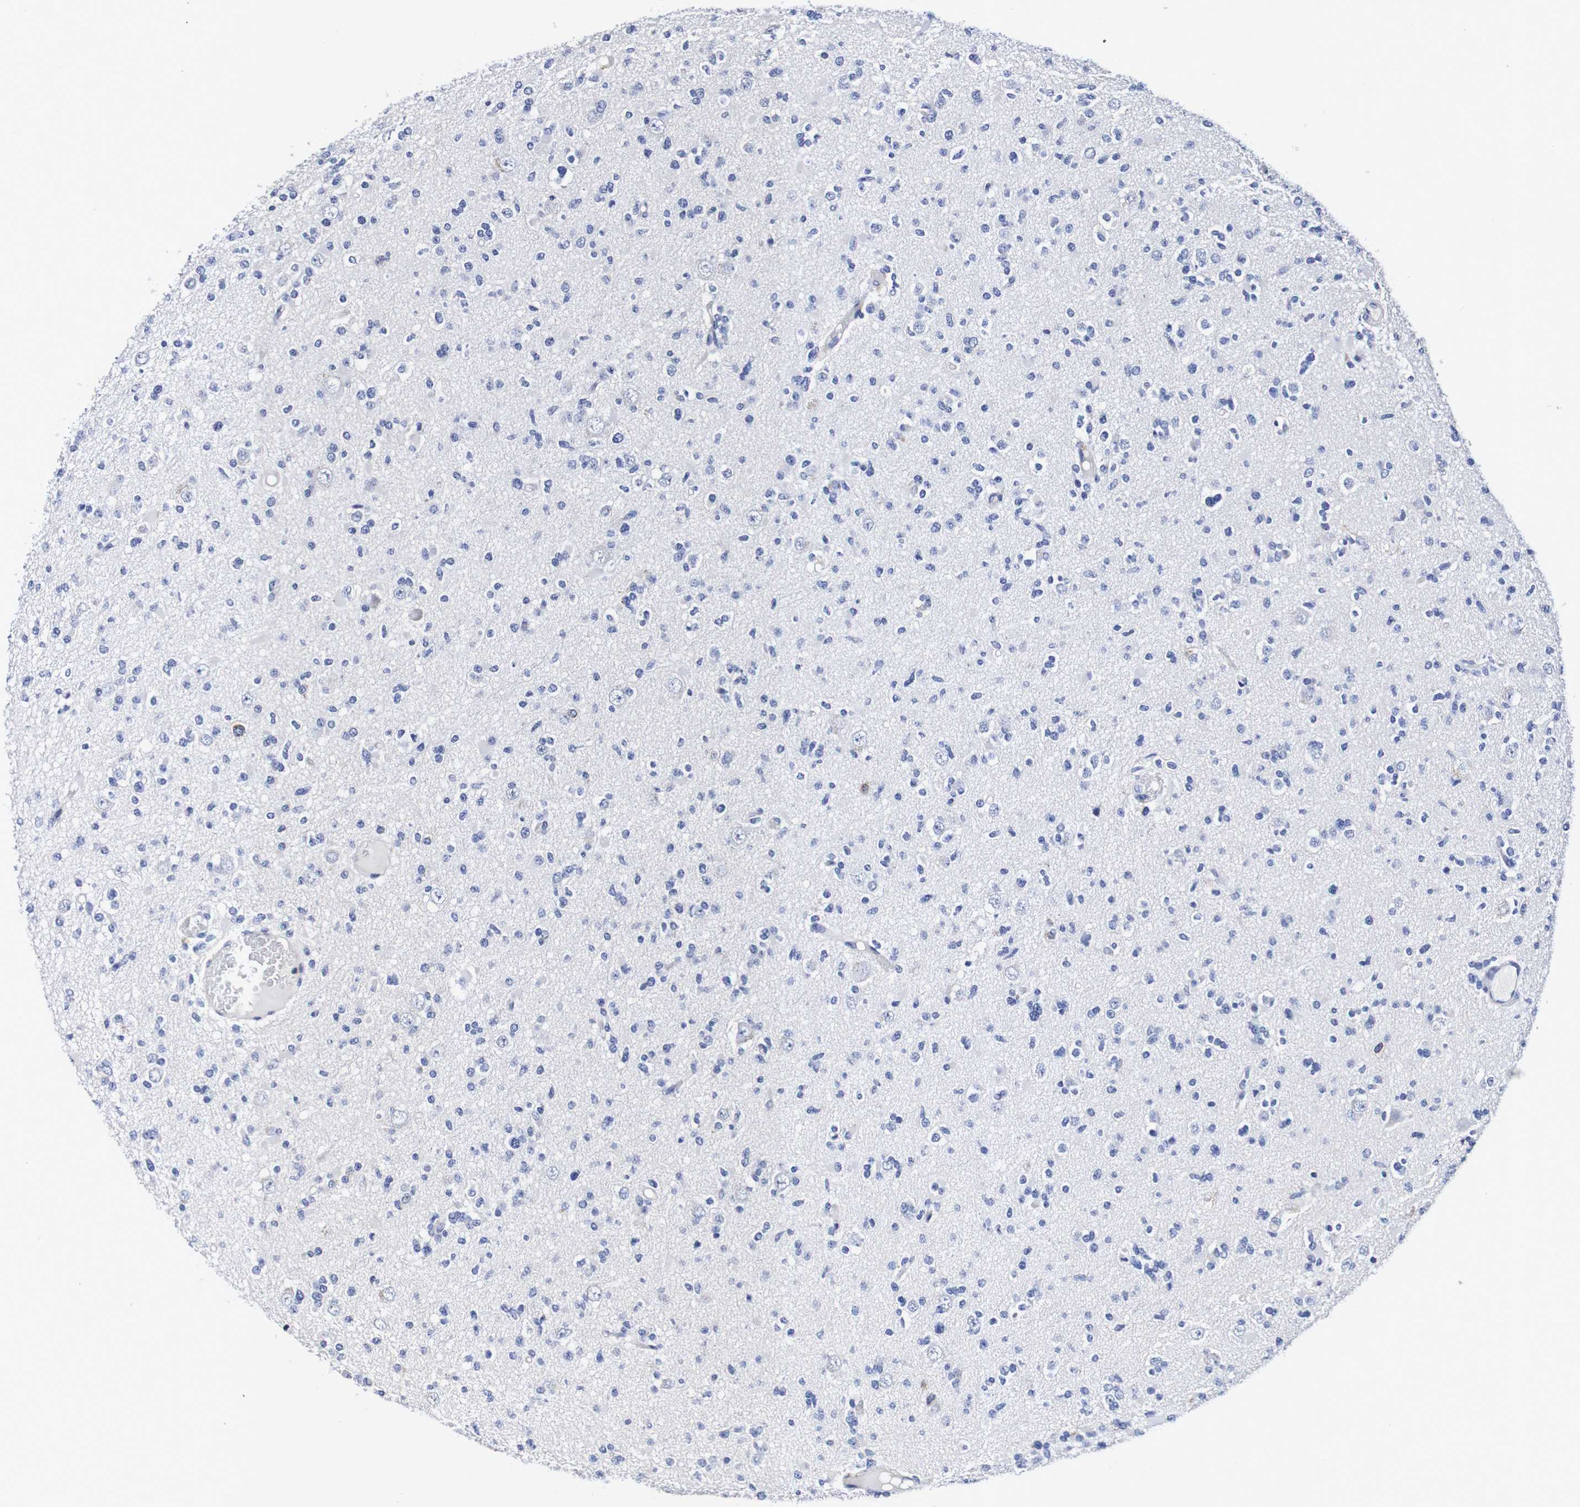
{"staining": {"intensity": "negative", "quantity": "none", "location": "none"}, "tissue": "glioma", "cell_type": "Tumor cells", "image_type": "cancer", "snomed": [{"axis": "morphology", "description": "Glioma, malignant, Low grade"}, {"axis": "topography", "description": "Brain"}], "caption": "There is no significant staining in tumor cells of glioma.", "gene": "ACVR1C", "patient": {"sex": "female", "age": 22}}